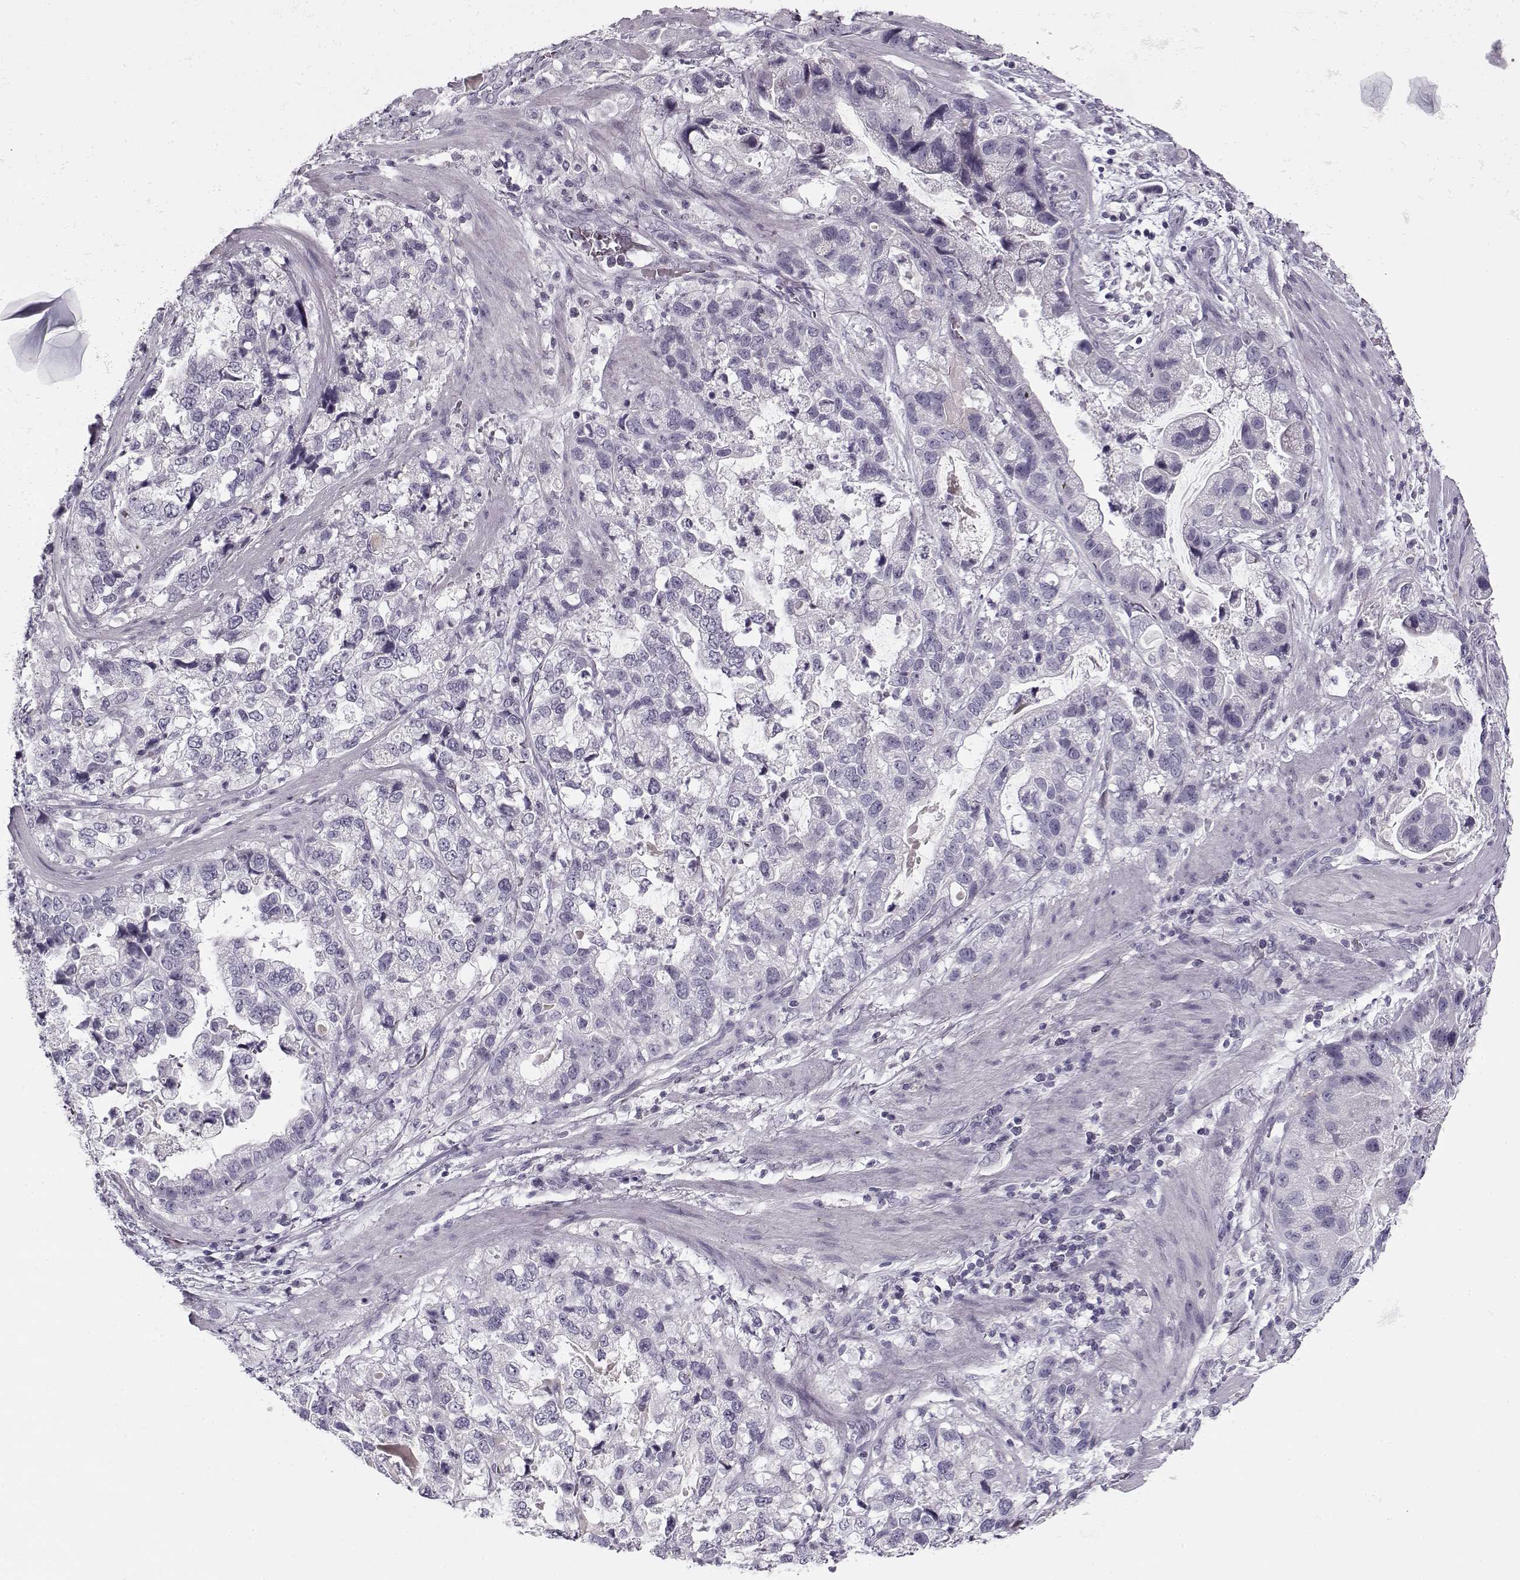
{"staining": {"intensity": "negative", "quantity": "none", "location": "none"}, "tissue": "stomach cancer", "cell_type": "Tumor cells", "image_type": "cancer", "snomed": [{"axis": "morphology", "description": "Adenocarcinoma, NOS"}, {"axis": "topography", "description": "Stomach"}], "caption": "High power microscopy histopathology image of an immunohistochemistry photomicrograph of adenocarcinoma (stomach), revealing no significant expression in tumor cells.", "gene": "PNMT", "patient": {"sex": "male", "age": 59}}